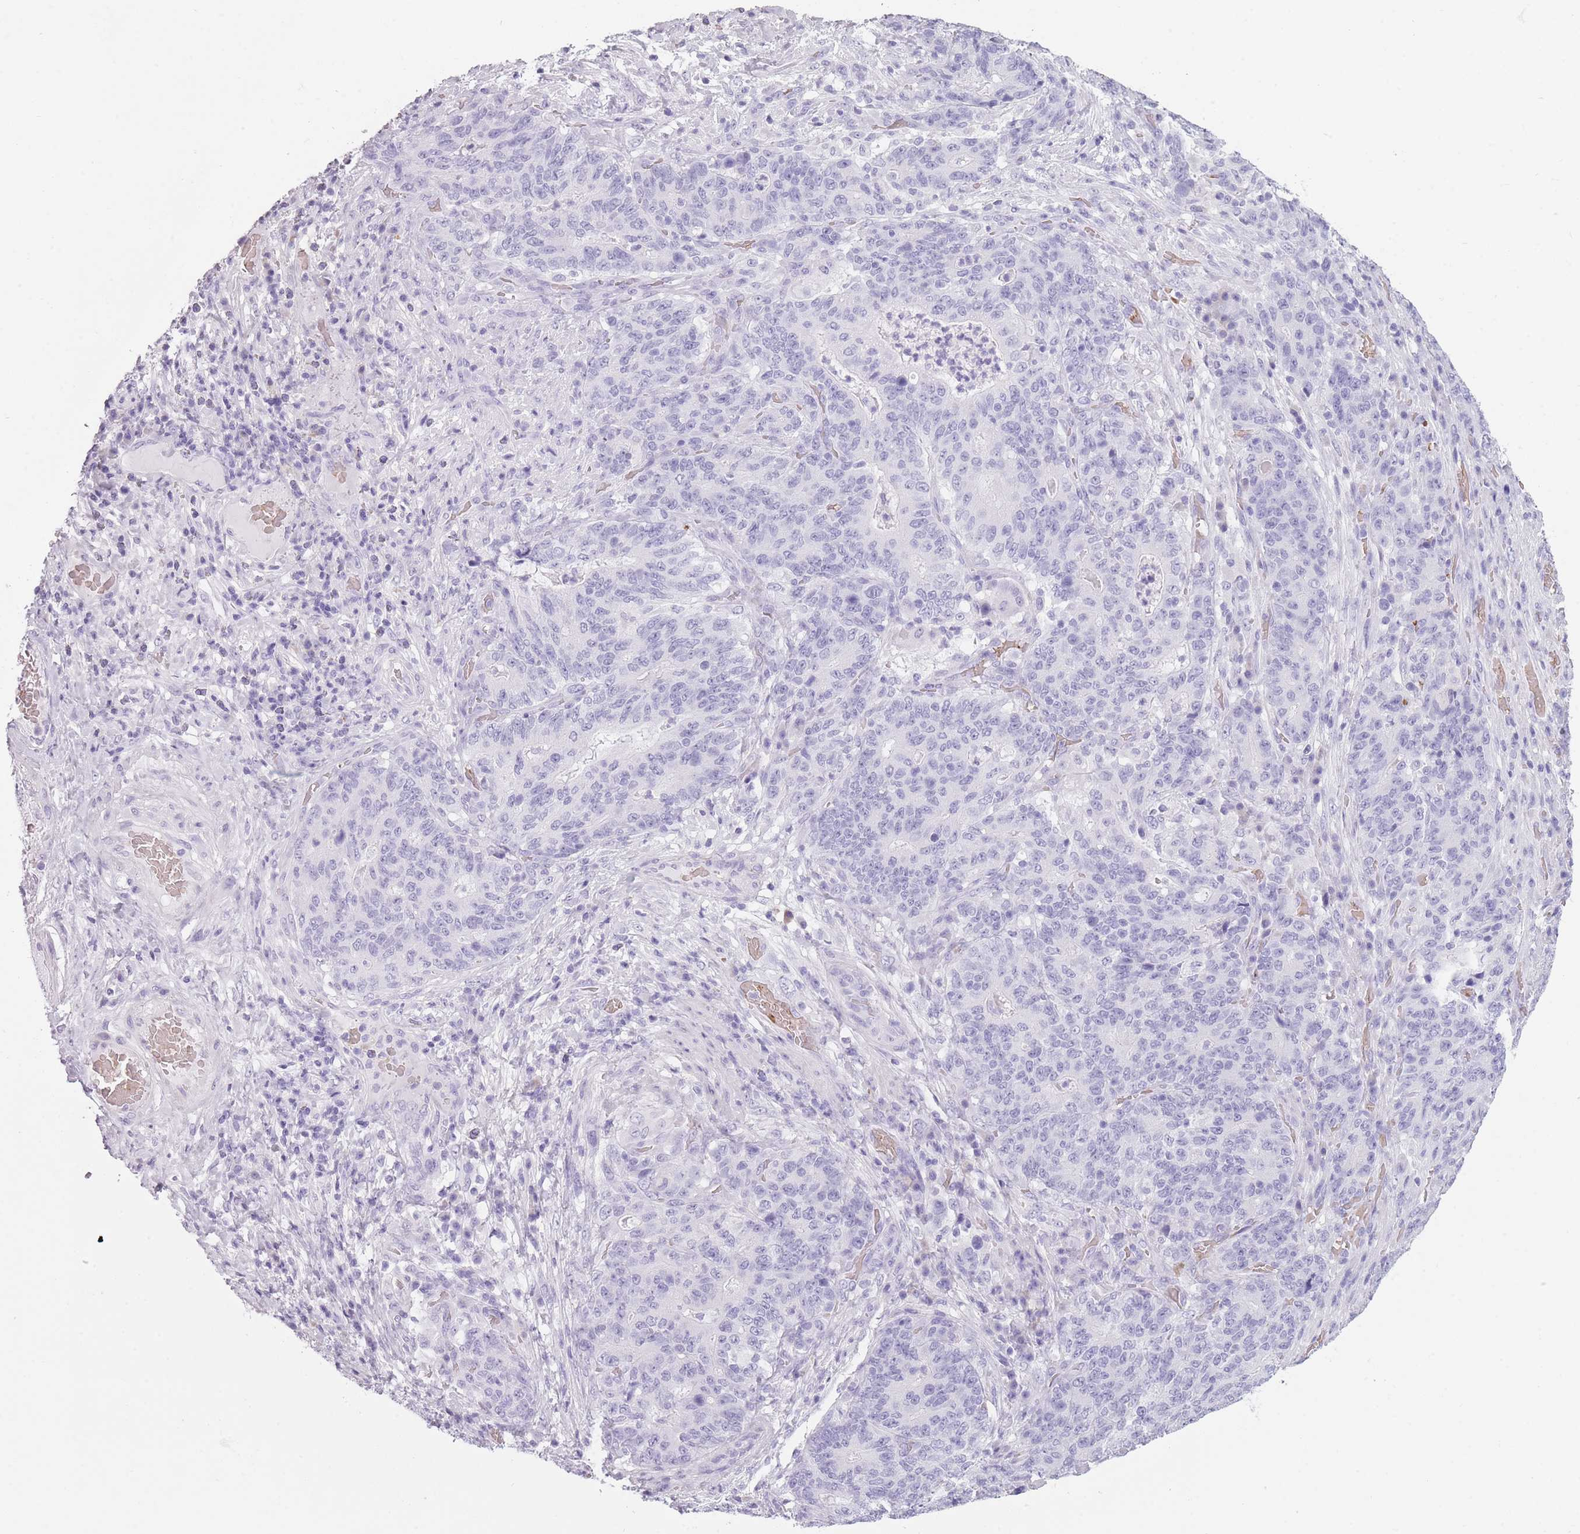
{"staining": {"intensity": "negative", "quantity": "none", "location": "none"}, "tissue": "stomach cancer", "cell_type": "Tumor cells", "image_type": "cancer", "snomed": [{"axis": "morphology", "description": "Normal tissue, NOS"}, {"axis": "morphology", "description": "Adenocarcinoma, NOS"}, {"axis": "topography", "description": "Stomach"}], "caption": "Tumor cells are negative for brown protein staining in stomach cancer (adenocarcinoma).", "gene": "OR7C1", "patient": {"sex": "female", "age": 64}}